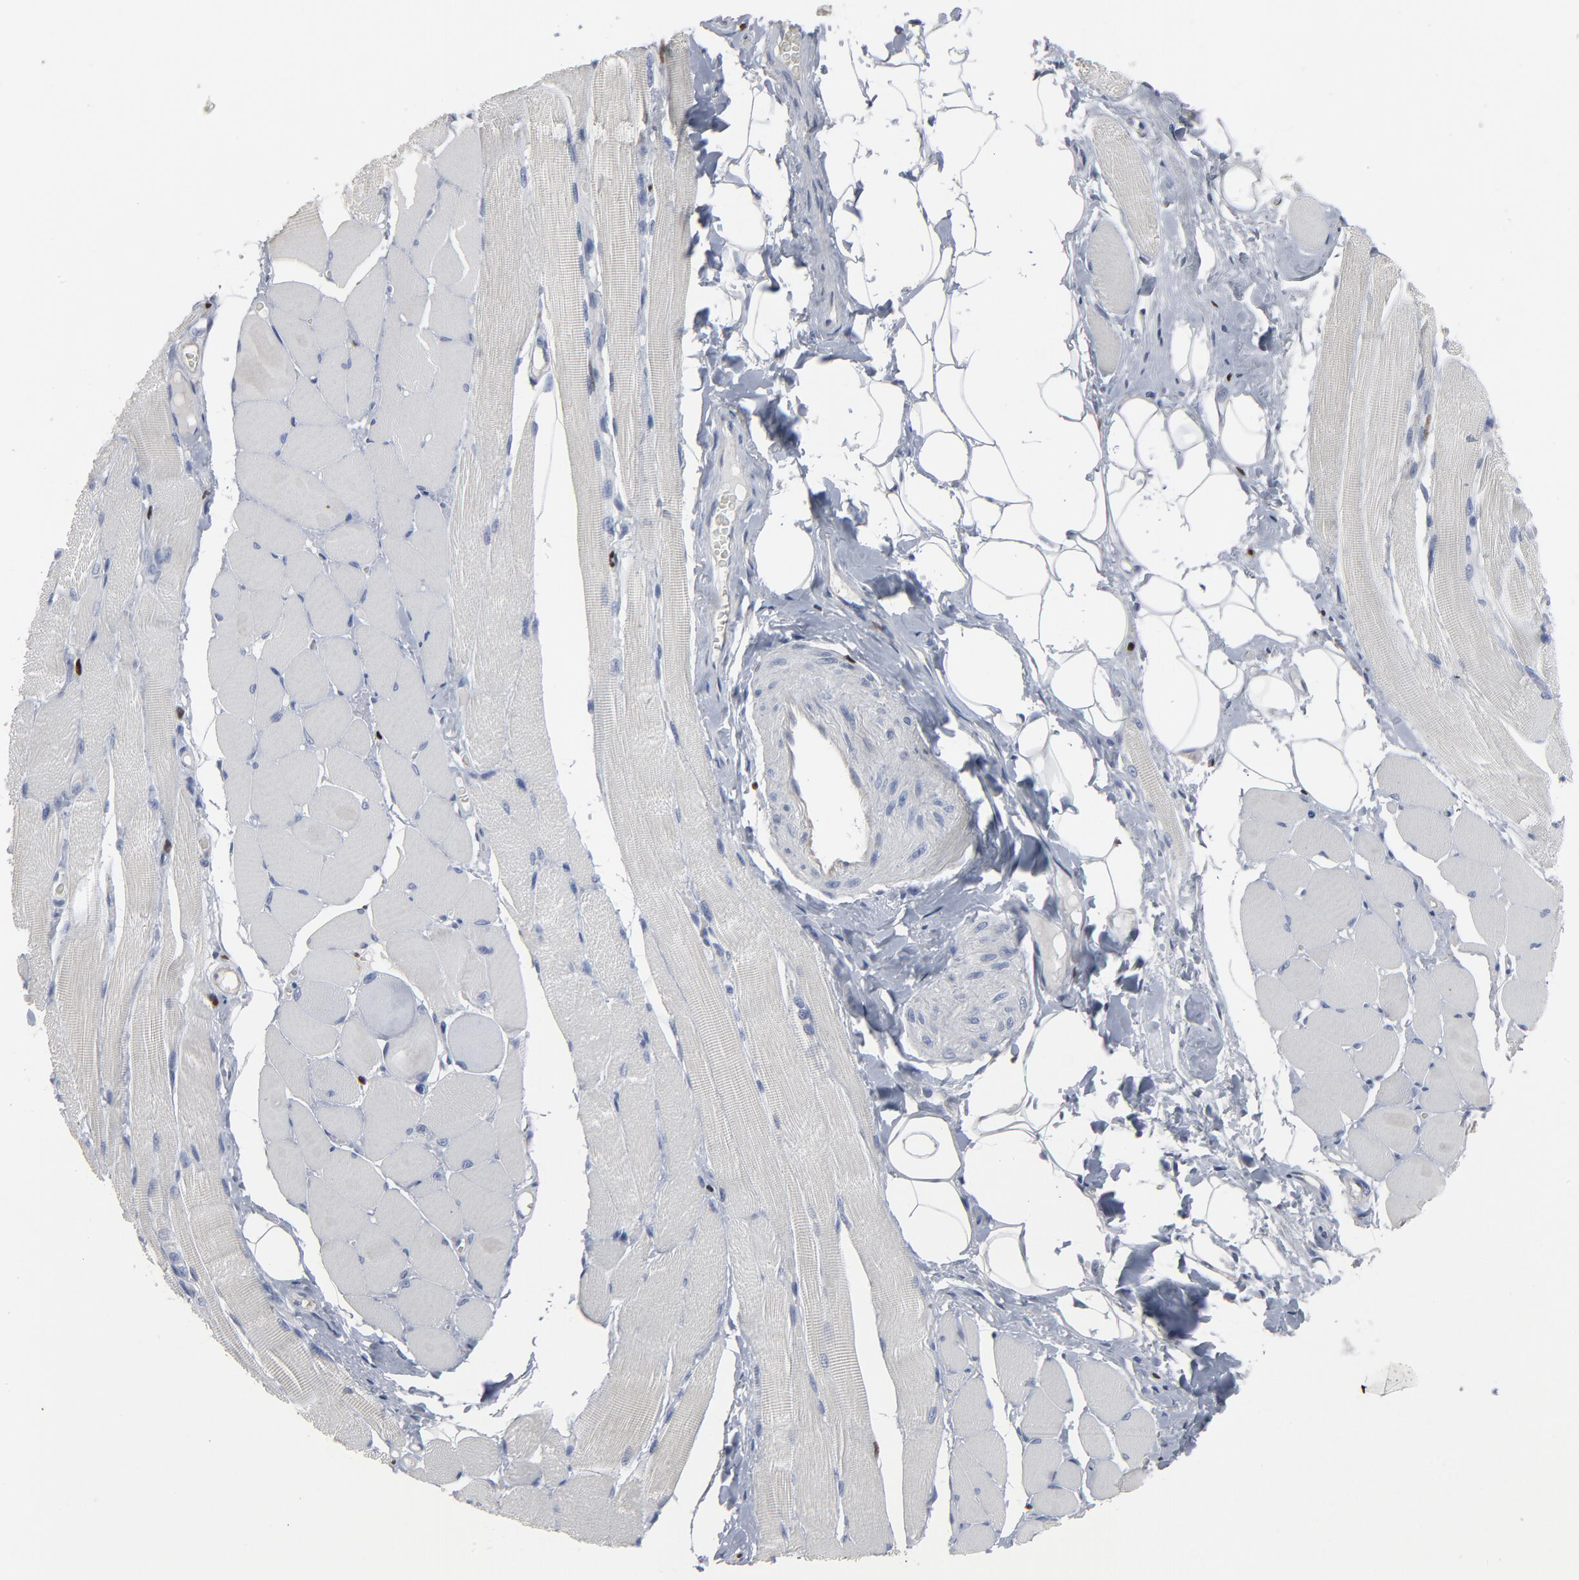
{"staining": {"intensity": "negative", "quantity": "none", "location": "none"}, "tissue": "skeletal muscle", "cell_type": "Myocytes", "image_type": "normal", "snomed": [{"axis": "morphology", "description": "Normal tissue, NOS"}, {"axis": "topography", "description": "Skeletal muscle"}, {"axis": "topography", "description": "Peripheral nerve tissue"}], "caption": "Immunohistochemistry photomicrograph of unremarkable skeletal muscle stained for a protein (brown), which demonstrates no staining in myocytes.", "gene": "SPI1", "patient": {"sex": "female", "age": 84}}